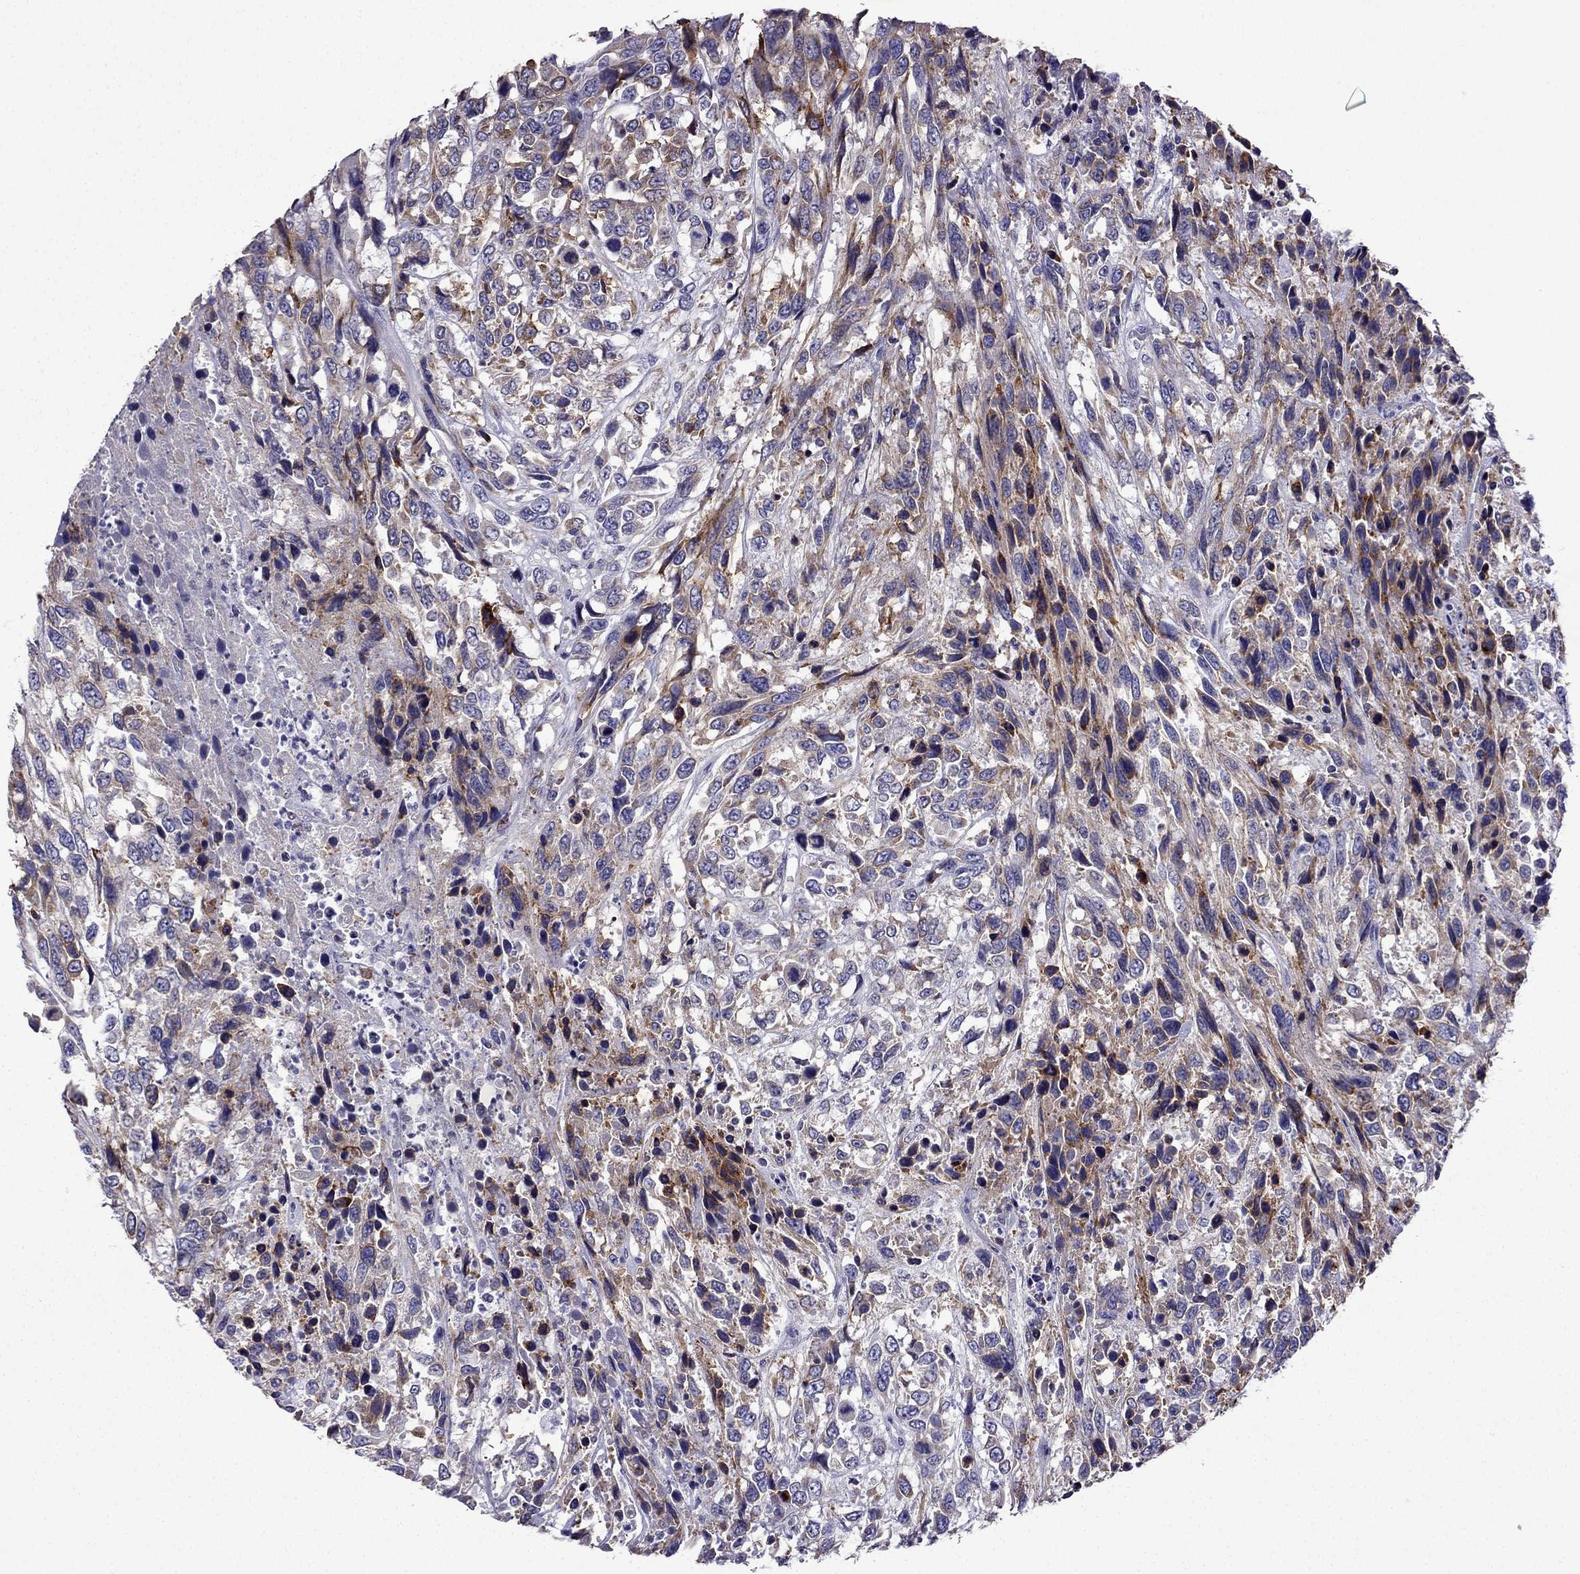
{"staining": {"intensity": "moderate", "quantity": "25%-75%", "location": "cytoplasmic/membranous"}, "tissue": "urothelial cancer", "cell_type": "Tumor cells", "image_type": "cancer", "snomed": [{"axis": "morphology", "description": "Urothelial carcinoma, High grade"}, {"axis": "topography", "description": "Urinary bladder"}], "caption": "Immunohistochemistry micrograph of urothelial cancer stained for a protein (brown), which demonstrates medium levels of moderate cytoplasmic/membranous positivity in approximately 25%-75% of tumor cells.", "gene": "TSSK4", "patient": {"sex": "female", "age": 70}}